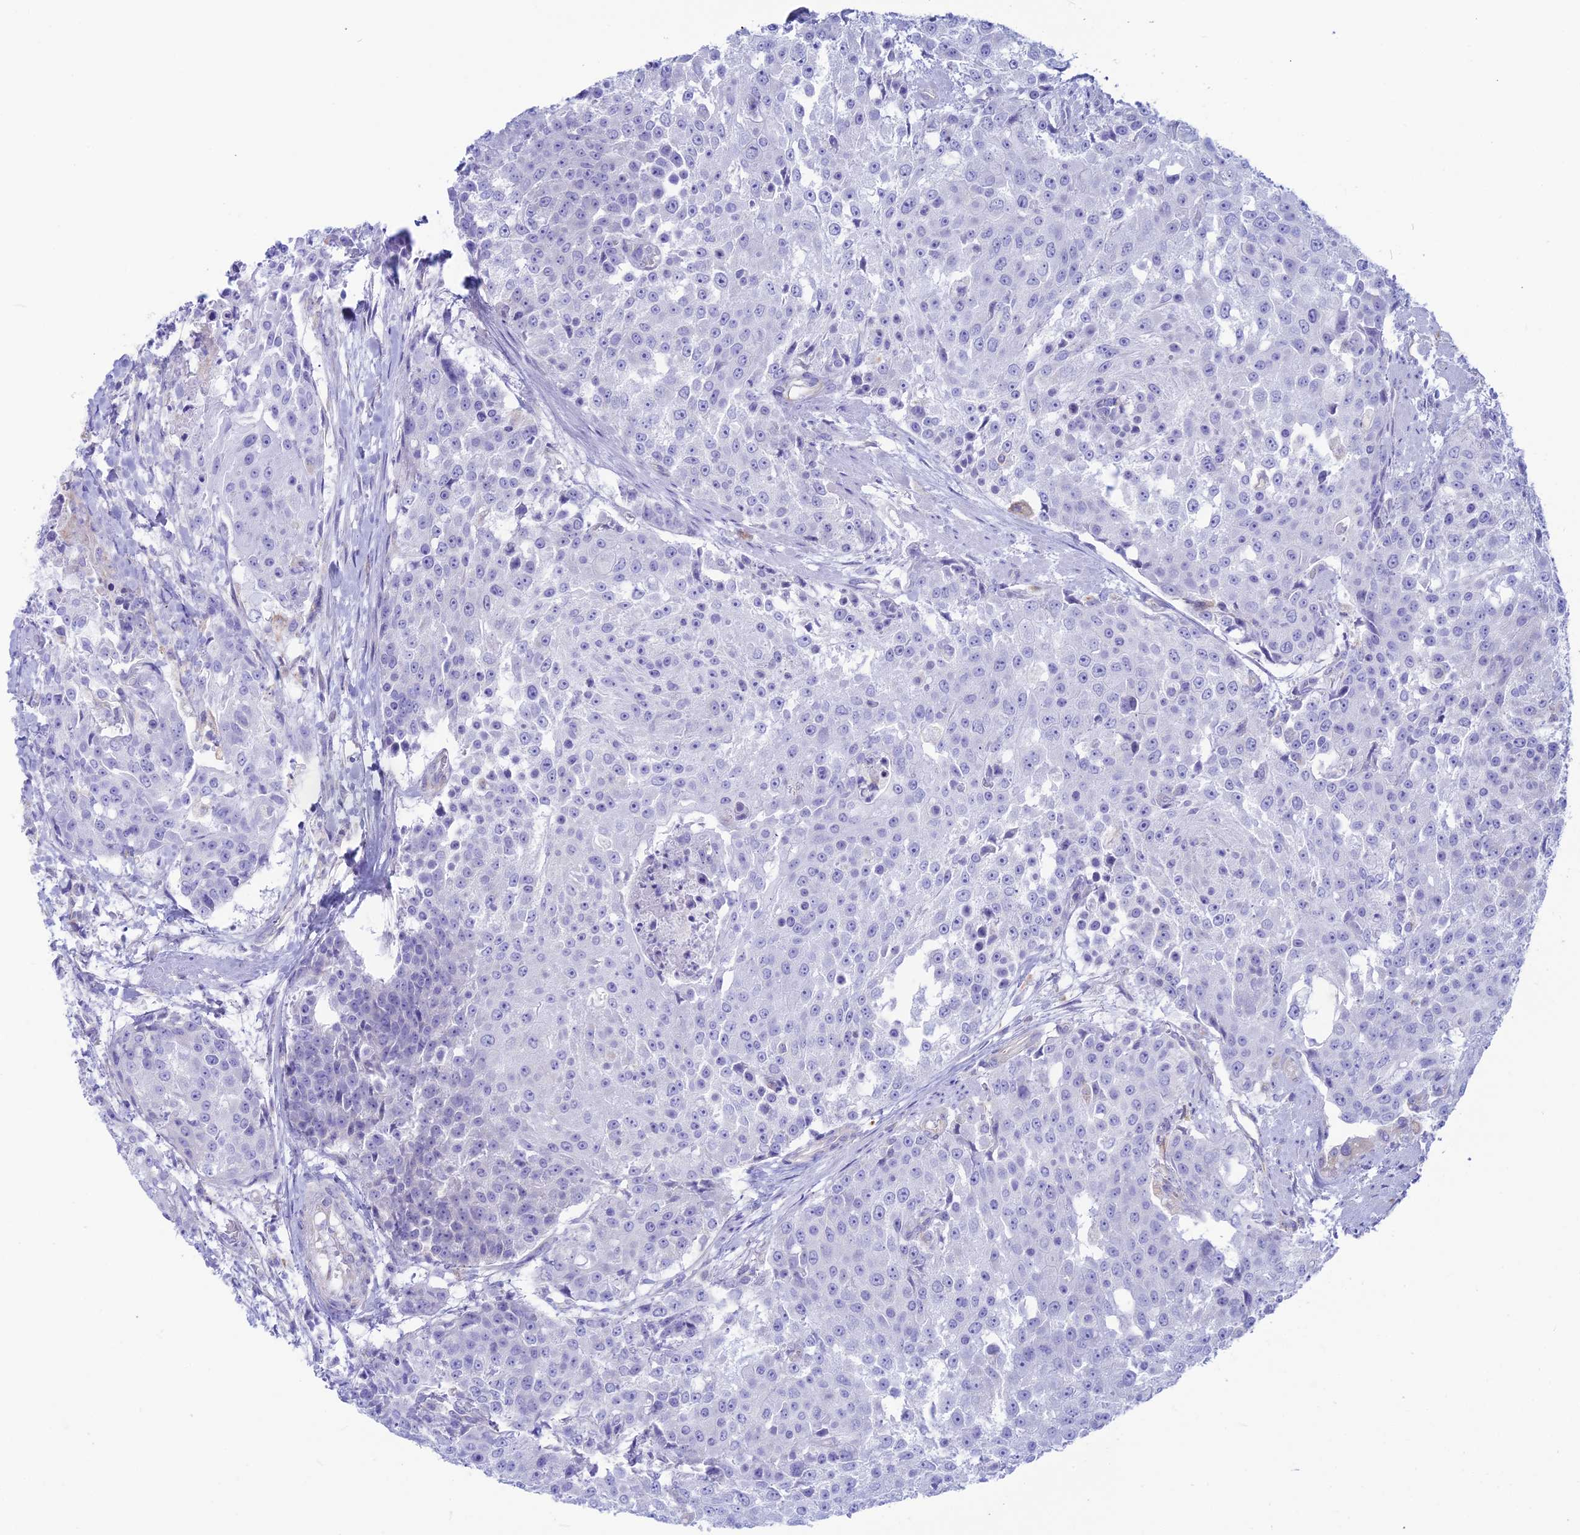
{"staining": {"intensity": "negative", "quantity": "none", "location": "none"}, "tissue": "urothelial cancer", "cell_type": "Tumor cells", "image_type": "cancer", "snomed": [{"axis": "morphology", "description": "Urothelial carcinoma, High grade"}, {"axis": "topography", "description": "Urinary bladder"}], "caption": "Photomicrograph shows no significant protein staining in tumor cells of urothelial carcinoma (high-grade).", "gene": "GNGT2", "patient": {"sex": "female", "age": 63}}